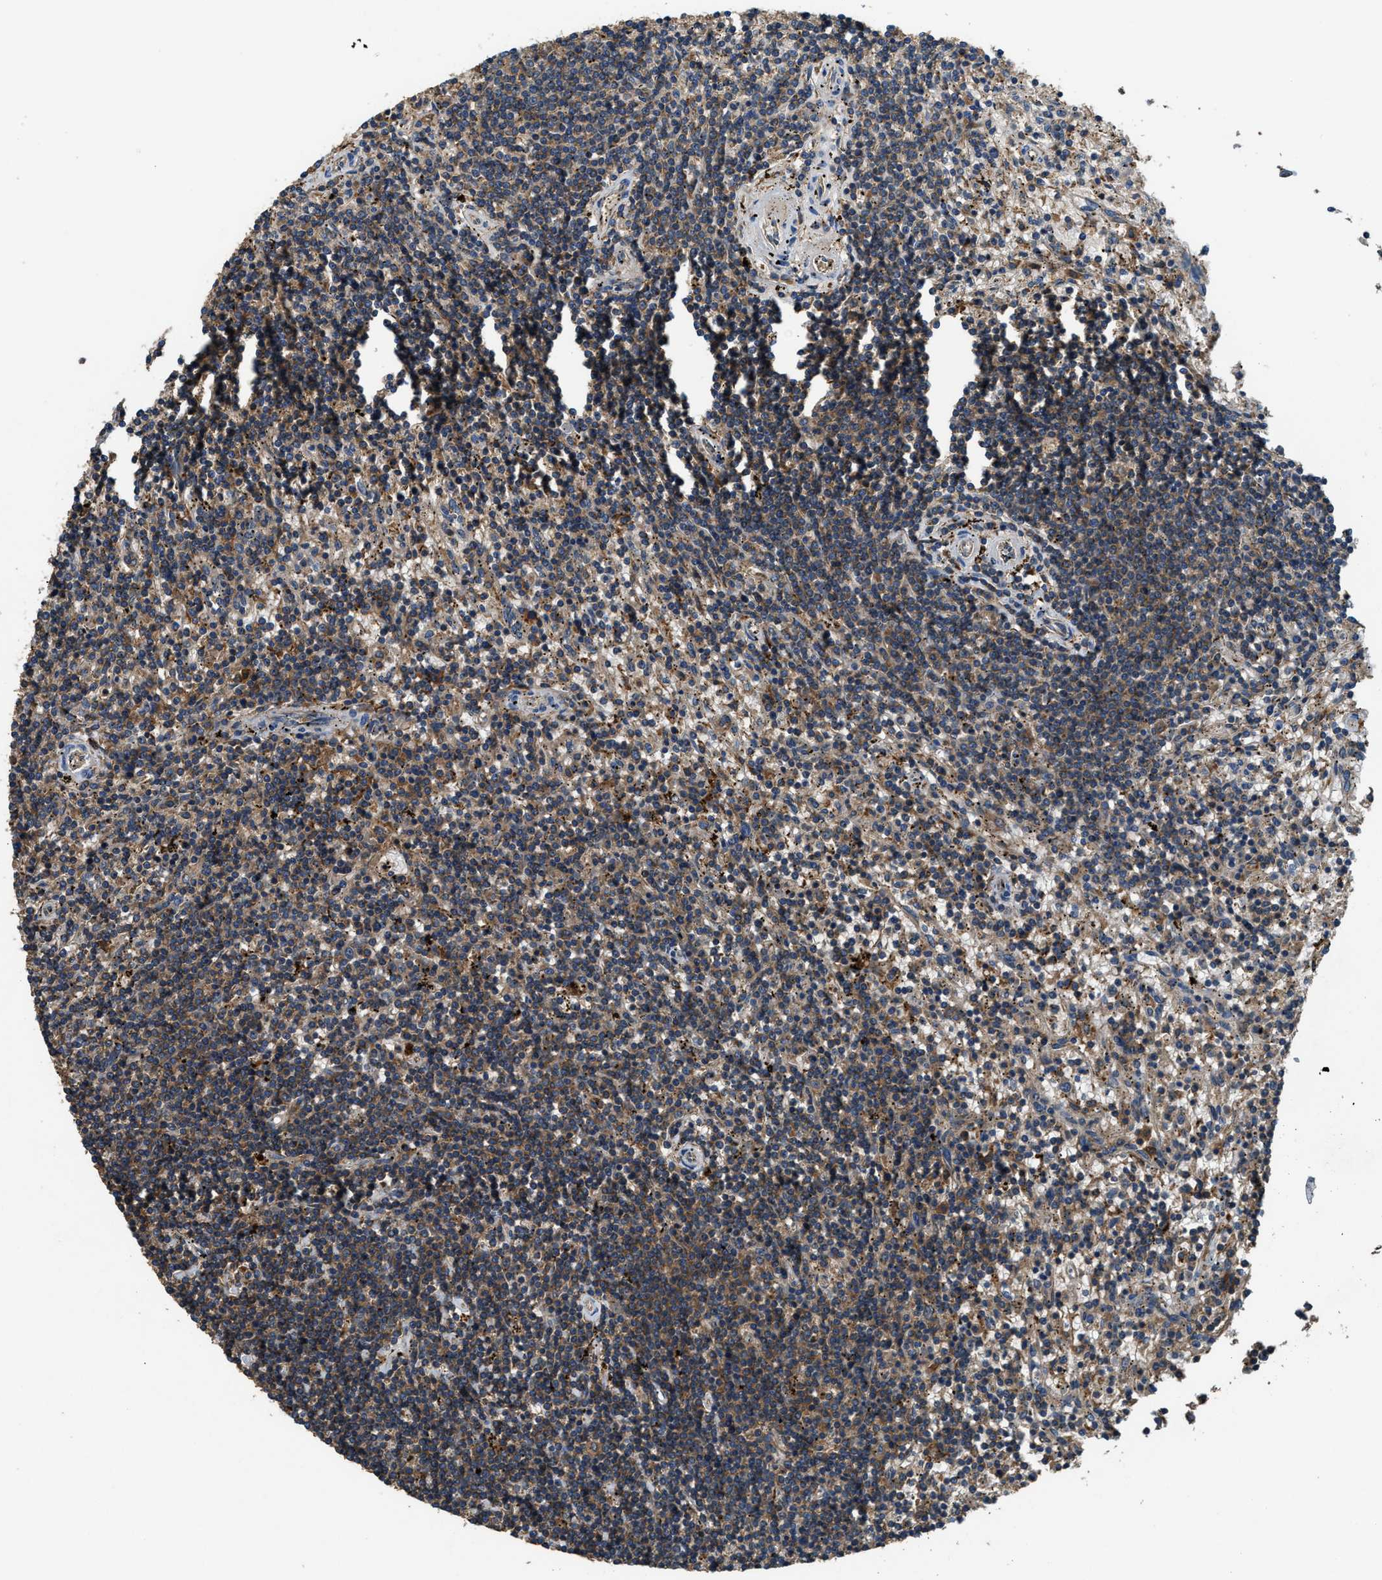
{"staining": {"intensity": "weak", "quantity": ">75%", "location": "cytoplasmic/membranous"}, "tissue": "lymphoma", "cell_type": "Tumor cells", "image_type": "cancer", "snomed": [{"axis": "morphology", "description": "Malignant lymphoma, non-Hodgkin's type, Low grade"}, {"axis": "topography", "description": "Spleen"}], "caption": "Low-grade malignant lymphoma, non-Hodgkin's type stained with a brown dye exhibits weak cytoplasmic/membranous positive staining in approximately >75% of tumor cells.", "gene": "BLOC1S1", "patient": {"sex": "male", "age": 76}}